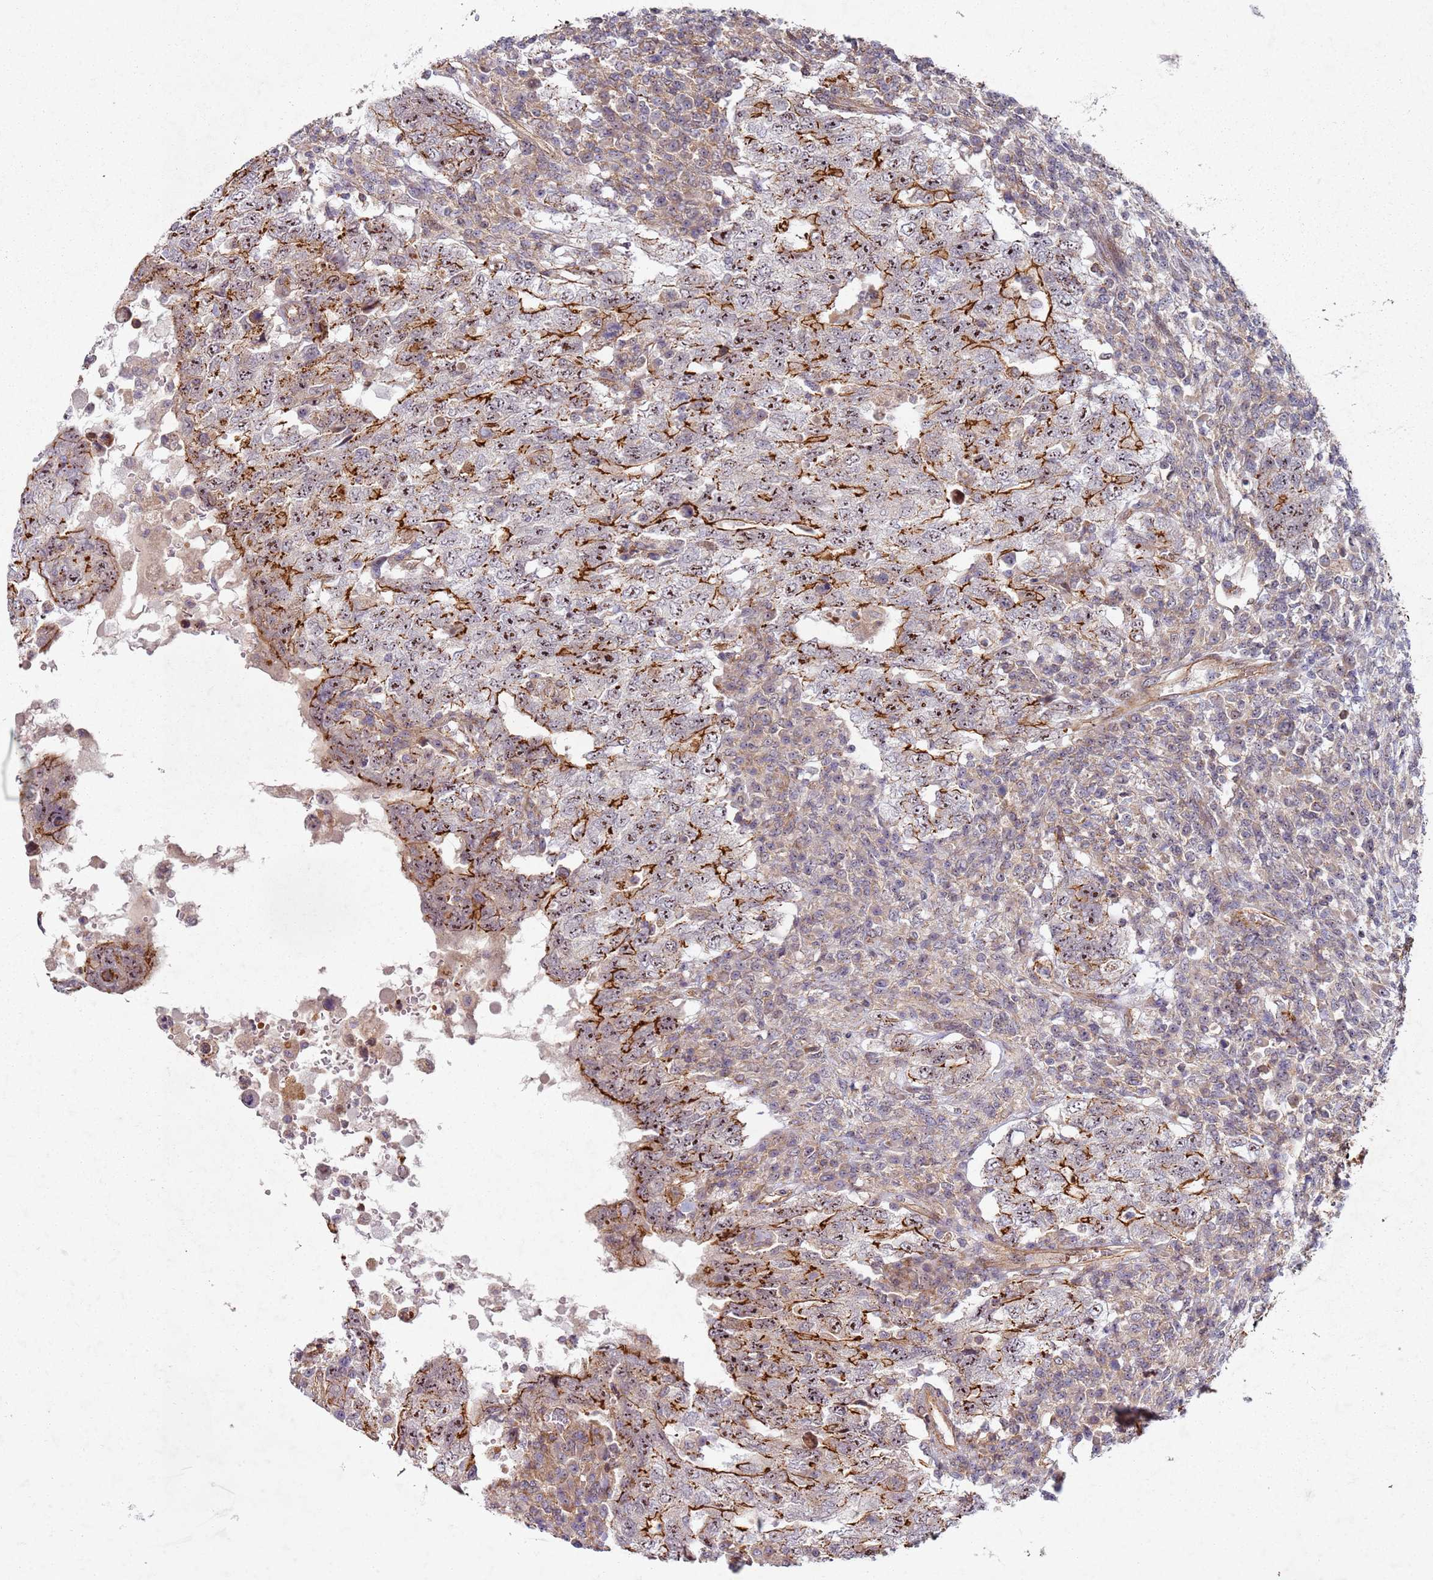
{"staining": {"intensity": "strong", "quantity": "<25%", "location": "cytoplasmic/membranous"}, "tissue": "testis cancer", "cell_type": "Tumor cells", "image_type": "cancer", "snomed": [{"axis": "morphology", "description": "Carcinoma, Embryonal, NOS"}, {"axis": "topography", "description": "Testis"}], "caption": "Protein expression by immunohistochemistry shows strong cytoplasmic/membranous positivity in about <25% of tumor cells in testis cancer (embryonal carcinoma).", "gene": "C2CD4B", "patient": {"sex": "male", "age": 26}}